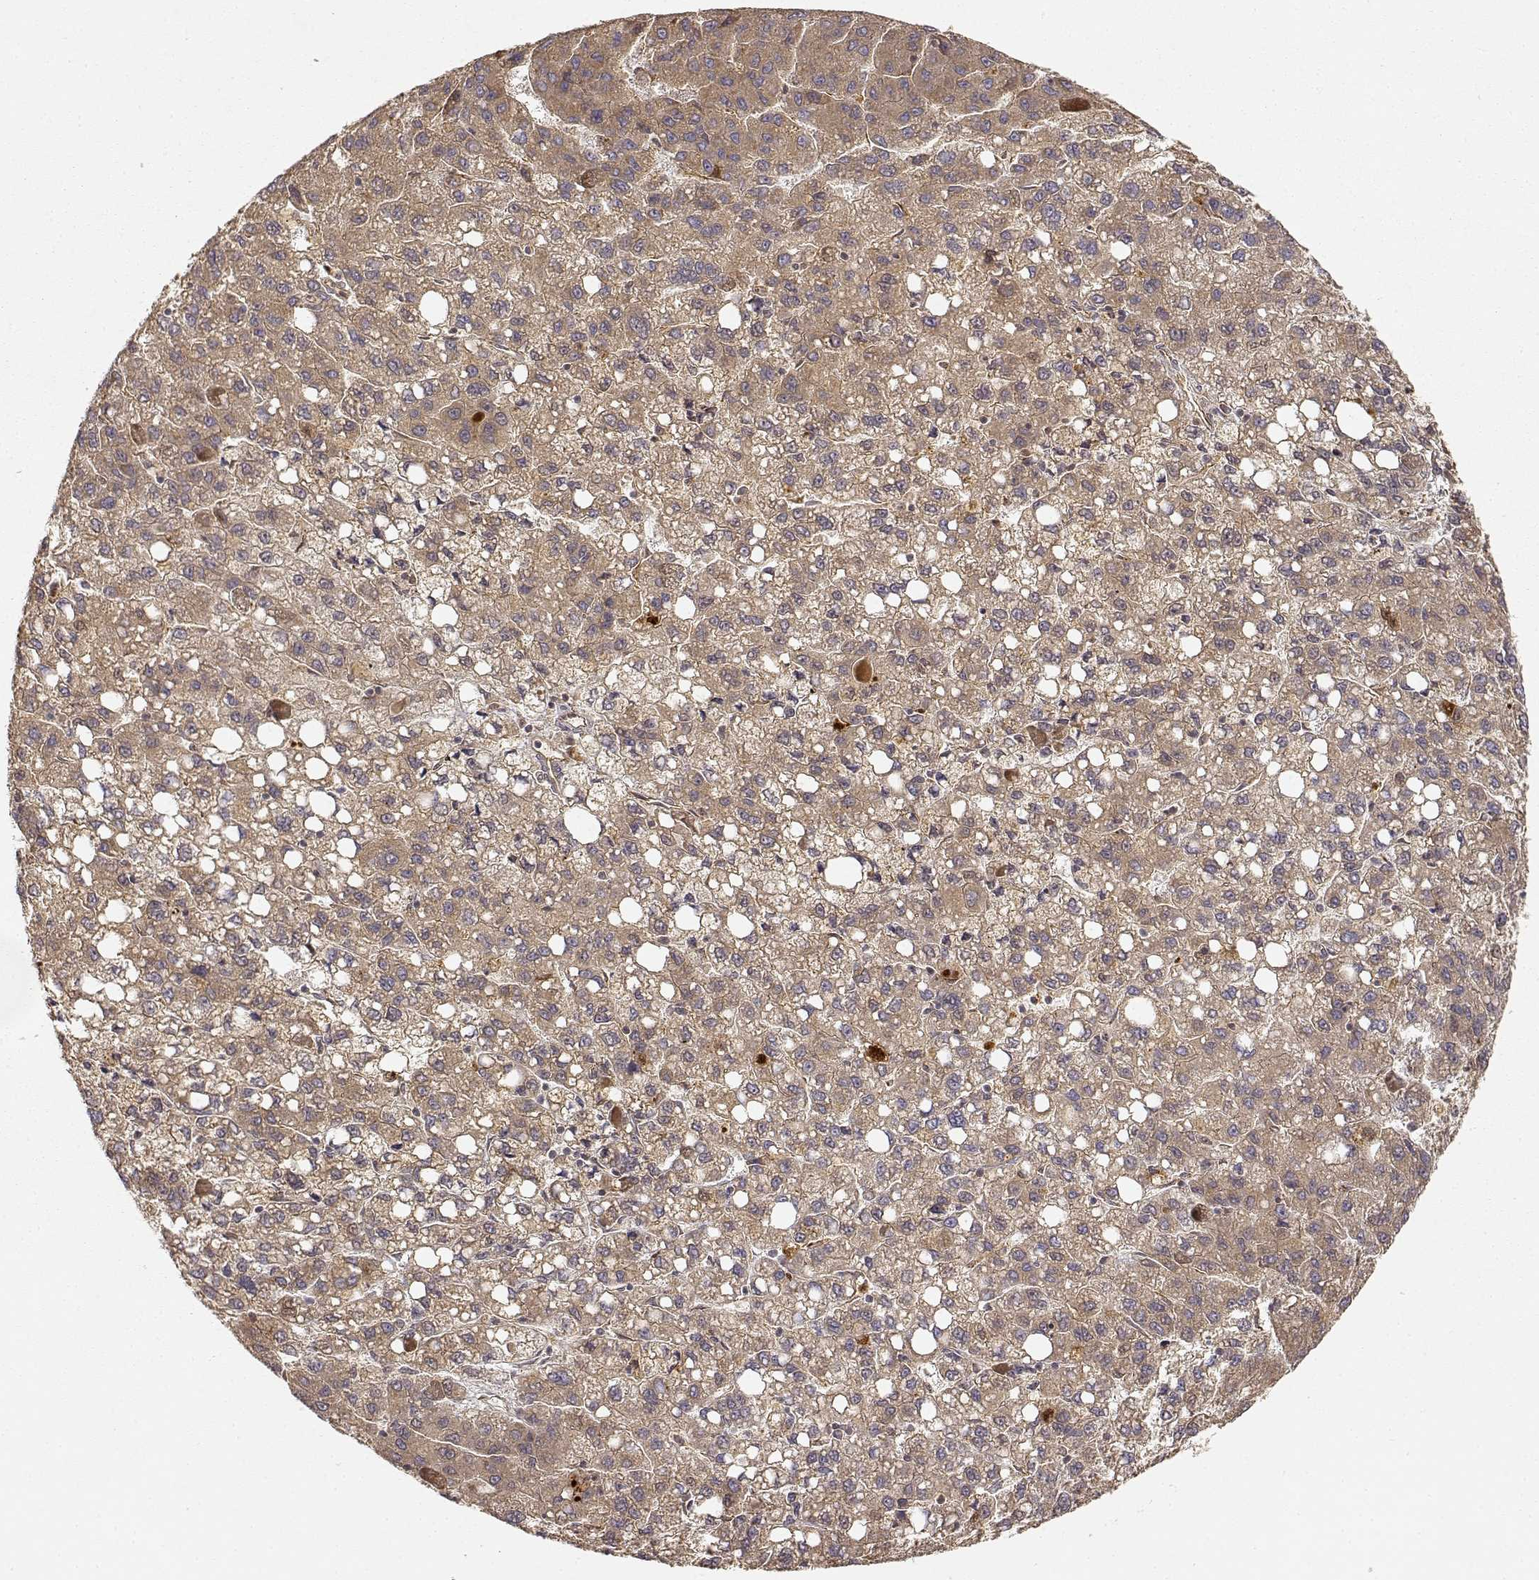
{"staining": {"intensity": "moderate", "quantity": ">75%", "location": "cytoplasmic/membranous"}, "tissue": "liver cancer", "cell_type": "Tumor cells", "image_type": "cancer", "snomed": [{"axis": "morphology", "description": "Carcinoma, Hepatocellular, NOS"}, {"axis": "topography", "description": "Liver"}], "caption": "Immunohistochemistry (IHC) (DAB) staining of hepatocellular carcinoma (liver) exhibits moderate cytoplasmic/membranous protein positivity in approximately >75% of tumor cells.", "gene": "CDK5RAP2", "patient": {"sex": "female", "age": 82}}